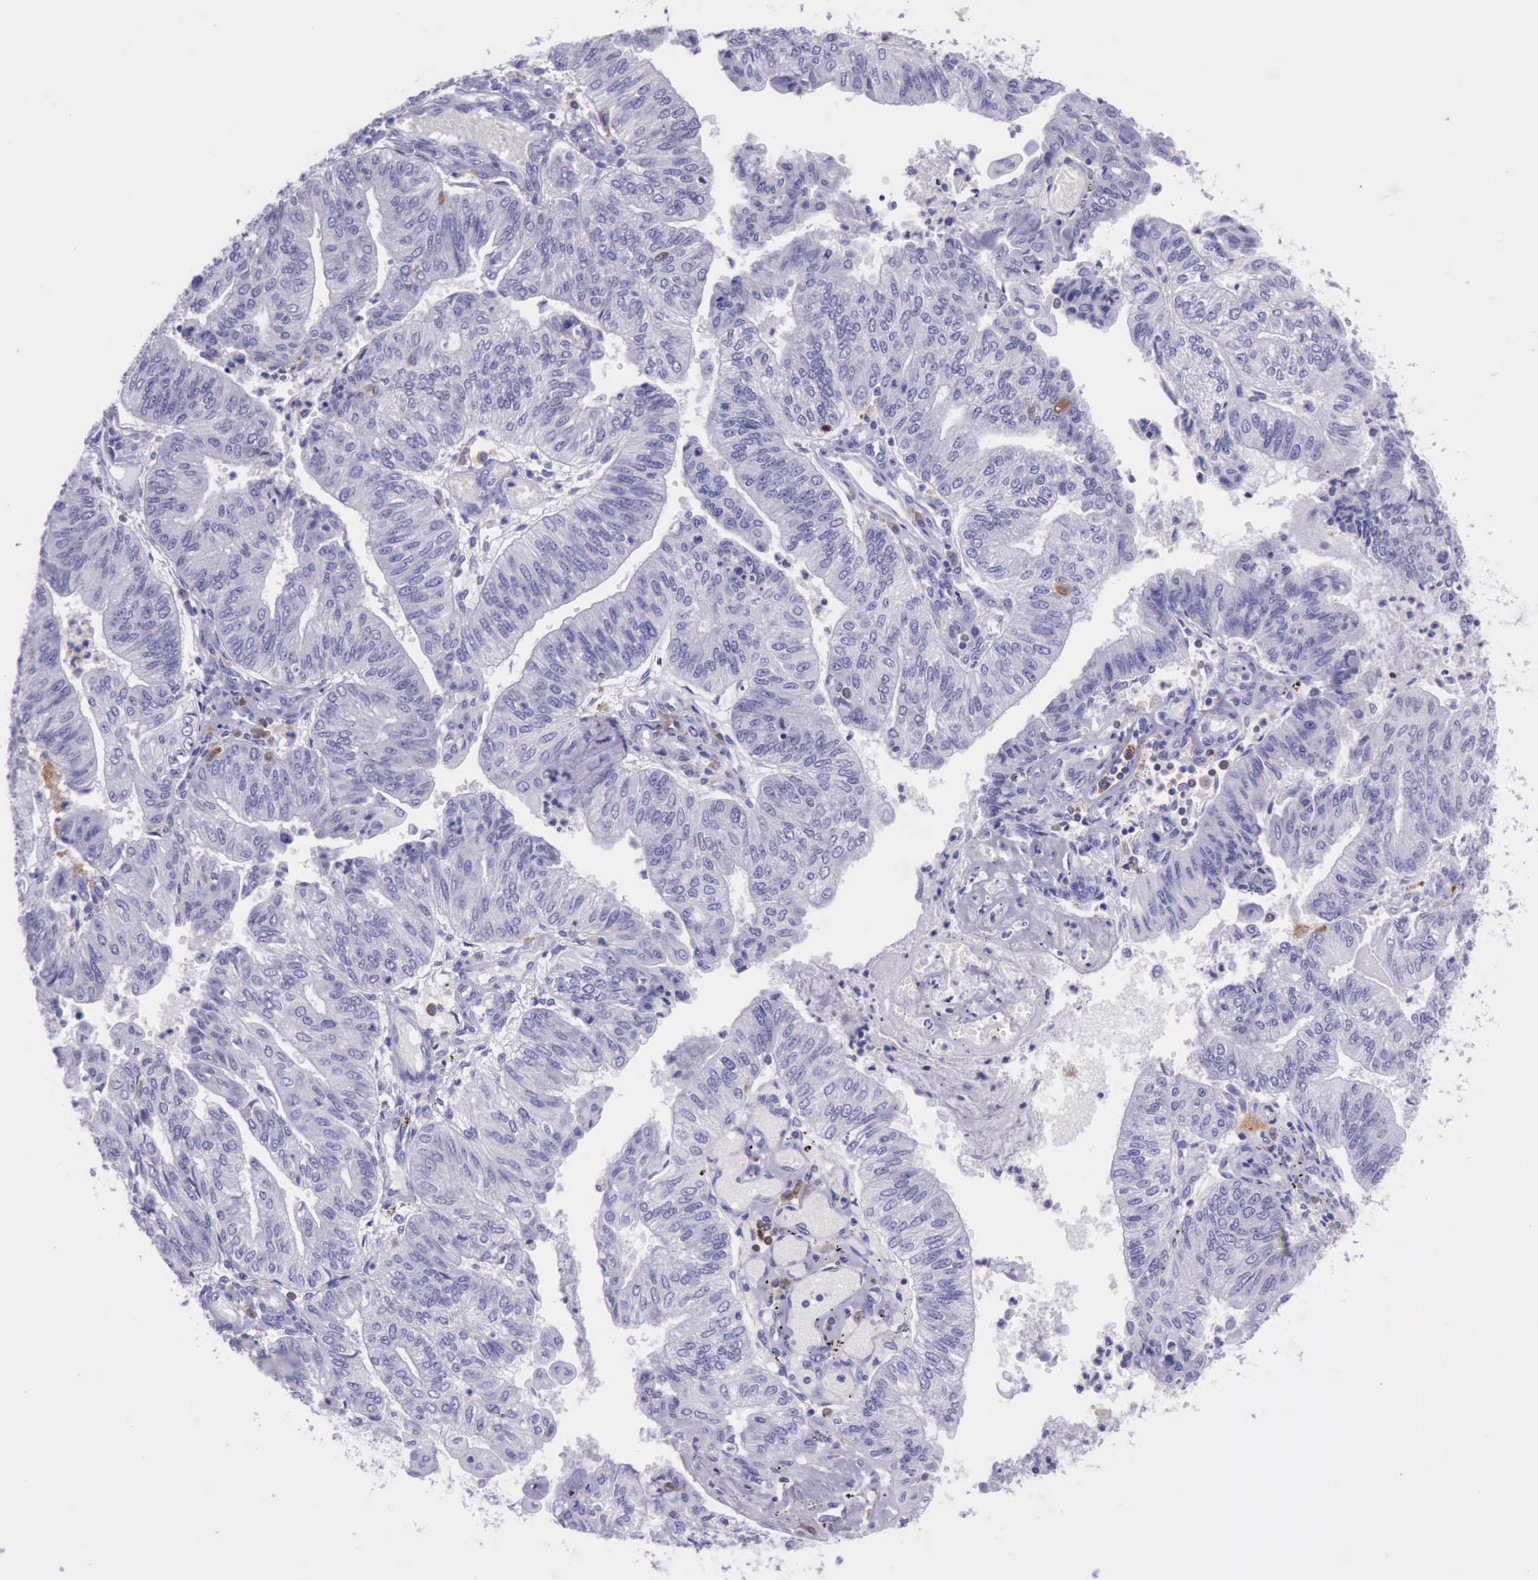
{"staining": {"intensity": "negative", "quantity": "none", "location": "none"}, "tissue": "endometrial cancer", "cell_type": "Tumor cells", "image_type": "cancer", "snomed": [{"axis": "morphology", "description": "Adenocarcinoma, NOS"}, {"axis": "topography", "description": "Endometrium"}], "caption": "Immunohistochemistry (IHC) of endometrial adenocarcinoma demonstrates no positivity in tumor cells.", "gene": "BTK", "patient": {"sex": "female", "age": 59}}